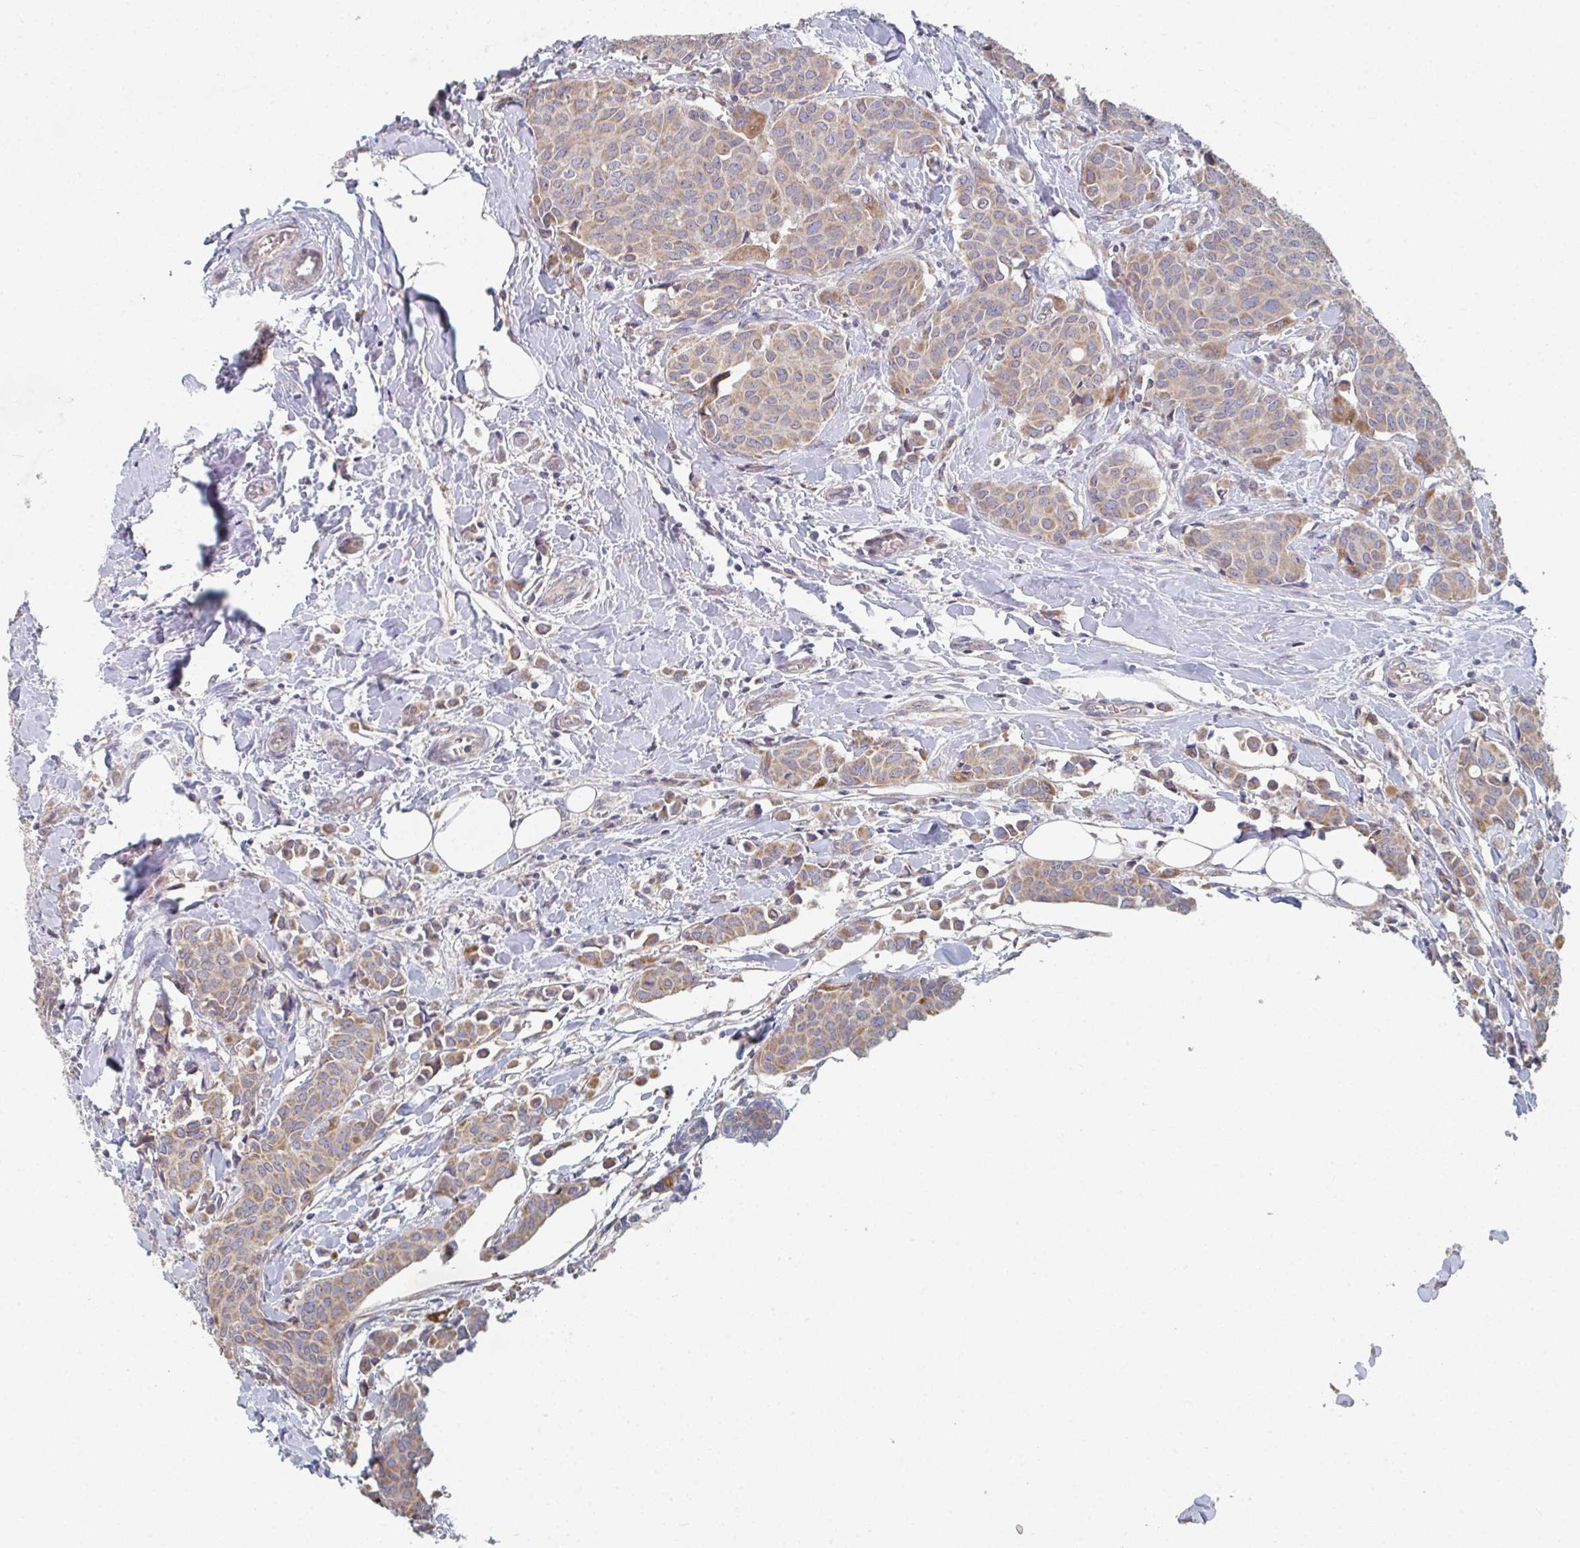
{"staining": {"intensity": "moderate", "quantity": ">75%", "location": "cytoplasmic/membranous"}, "tissue": "breast cancer", "cell_type": "Tumor cells", "image_type": "cancer", "snomed": [{"axis": "morphology", "description": "Duct carcinoma"}, {"axis": "topography", "description": "Breast"}], "caption": "Human breast cancer (infiltrating ductal carcinoma) stained with a protein marker demonstrates moderate staining in tumor cells.", "gene": "ELOVL1", "patient": {"sex": "female", "age": 47}}